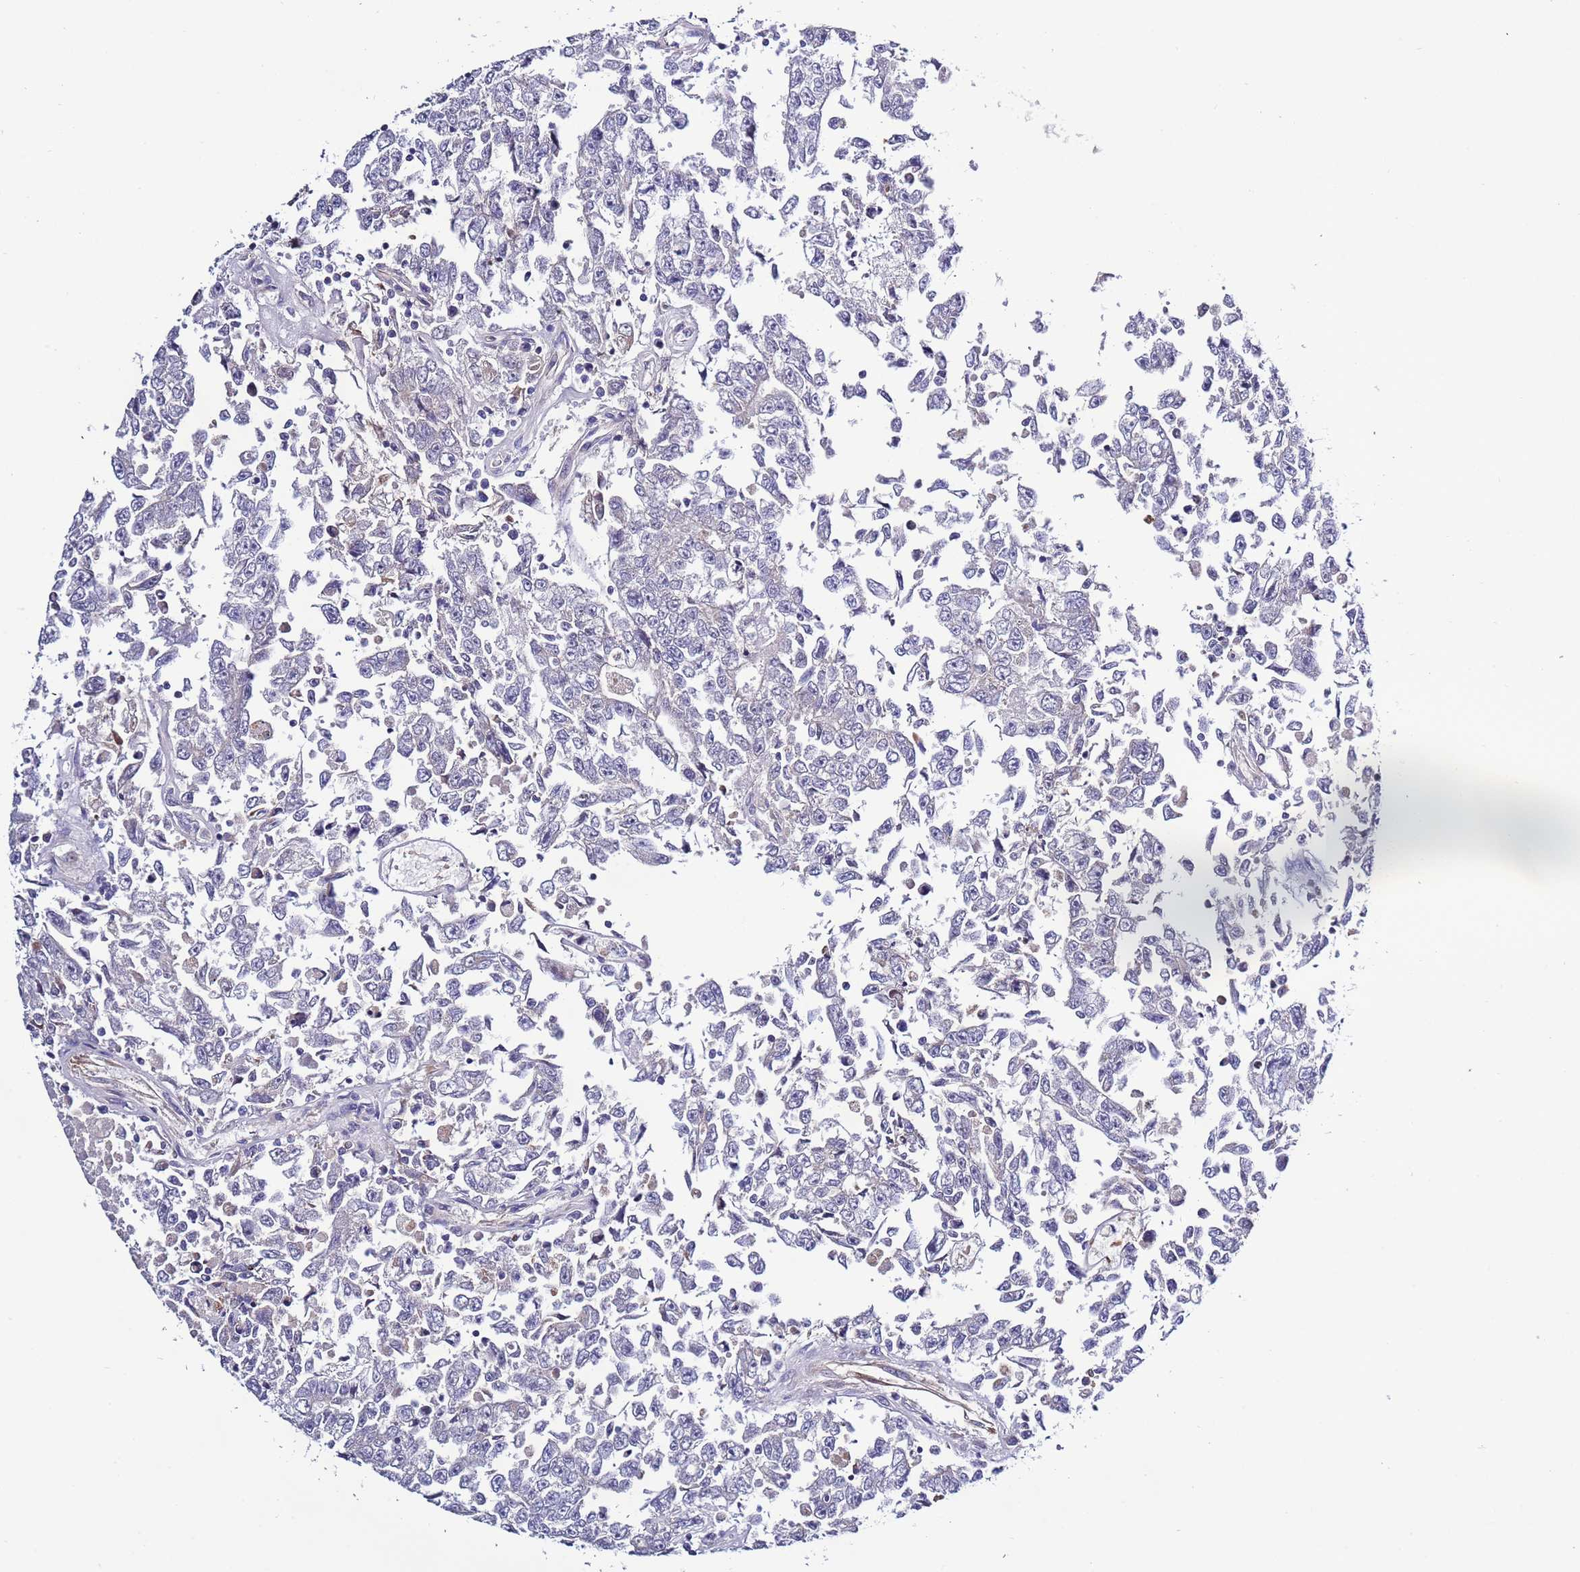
{"staining": {"intensity": "negative", "quantity": "none", "location": "none"}, "tissue": "testis cancer", "cell_type": "Tumor cells", "image_type": "cancer", "snomed": [{"axis": "morphology", "description": "Carcinoma, Embryonal, NOS"}, {"axis": "topography", "description": "Testis"}], "caption": "Embryonal carcinoma (testis) stained for a protein using IHC demonstrates no staining tumor cells.", "gene": "SPCS1", "patient": {"sex": "male", "age": 25}}